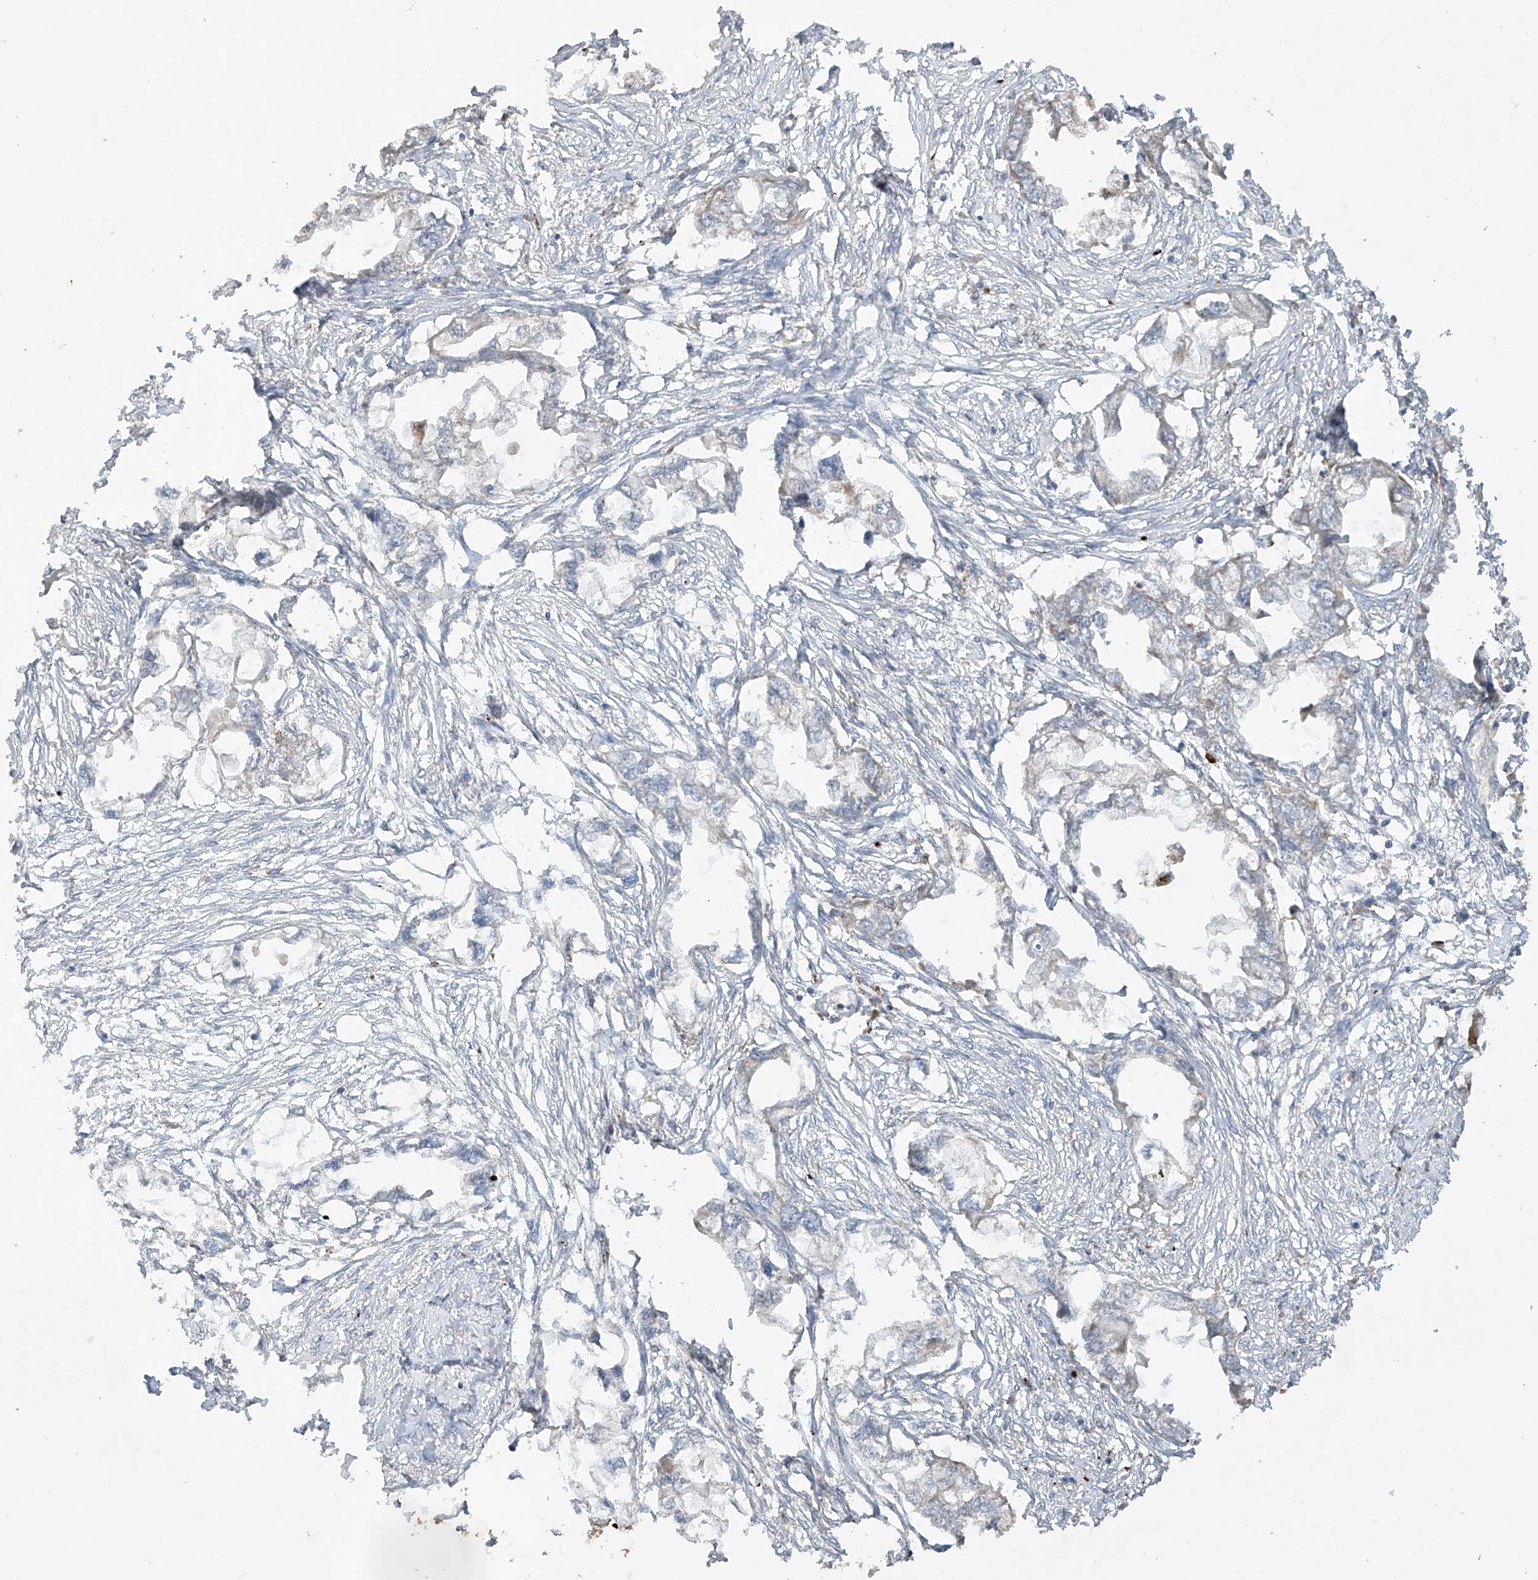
{"staining": {"intensity": "negative", "quantity": "none", "location": "none"}, "tissue": "endometrial cancer", "cell_type": "Tumor cells", "image_type": "cancer", "snomed": [{"axis": "morphology", "description": "Adenocarcinoma, NOS"}, {"axis": "morphology", "description": "Adenocarcinoma, metastatic, NOS"}, {"axis": "topography", "description": "Adipose tissue"}, {"axis": "topography", "description": "Endometrium"}], "caption": "DAB (3,3'-diaminobenzidine) immunohistochemical staining of metastatic adenocarcinoma (endometrial) demonstrates no significant staining in tumor cells.", "gene": "LDAH", "patient": {"sex": "female", "age": 67}}